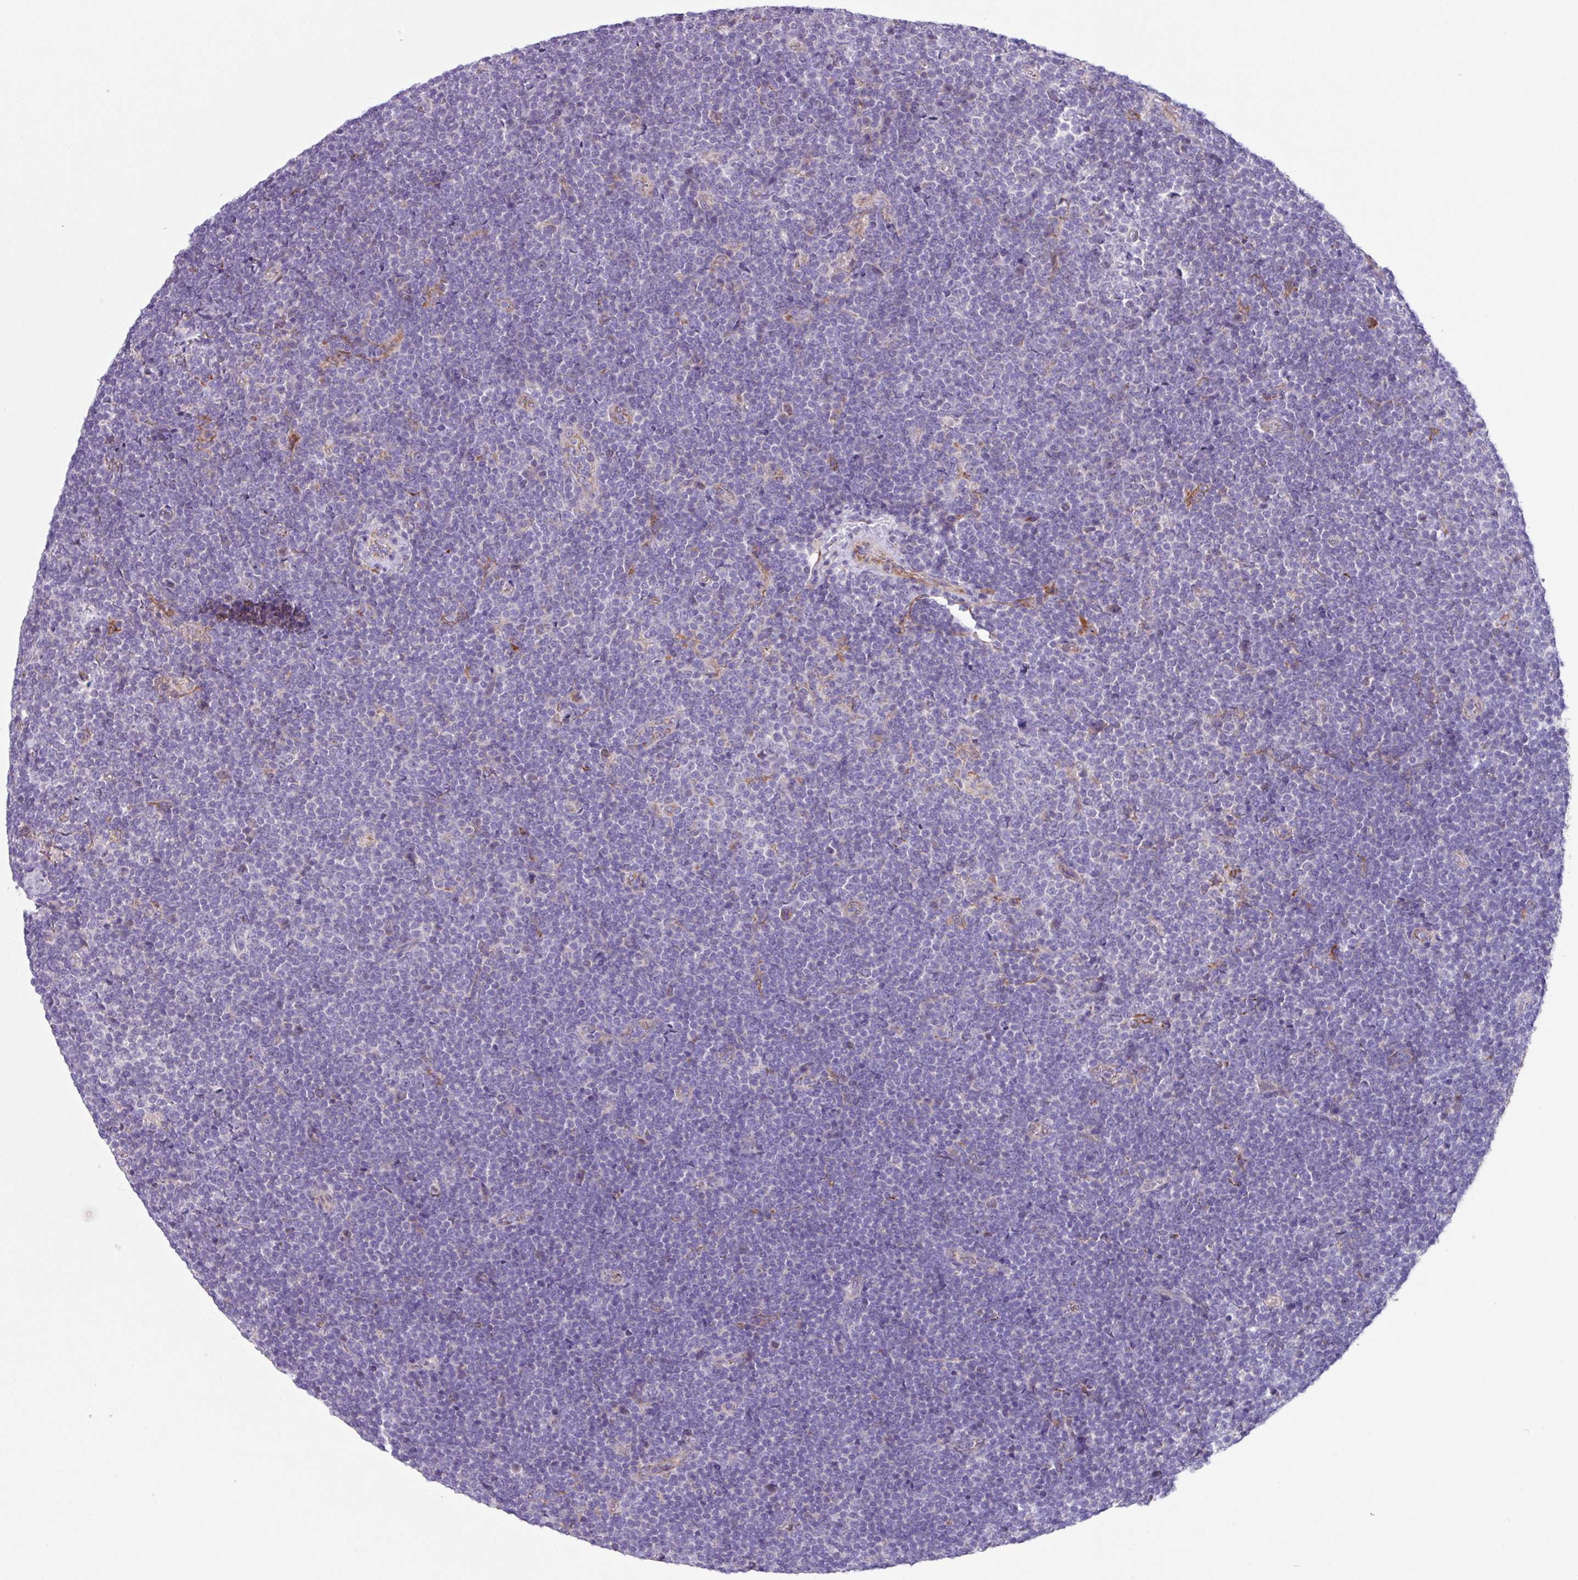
{"staining": {"intensity": "negative", "quantity": "none", "location": "none"}, "tissue": "lymphoma", "cell_type": "Tumor cells", "image_type": "cancer", "snomed": [{"axis": "morphology", "description": "Malignant lymphoma, non-Hodgkin's type, Low grade"}, {"axis": "topography", "description": "Lymph node"}], "caption": "An IHC photomicrograph of lymphoma is shown. There is no staining in tumor cells of lymphoma.", "gene": "OTULIN", "patient": {"sex": "male", "age": 48}}